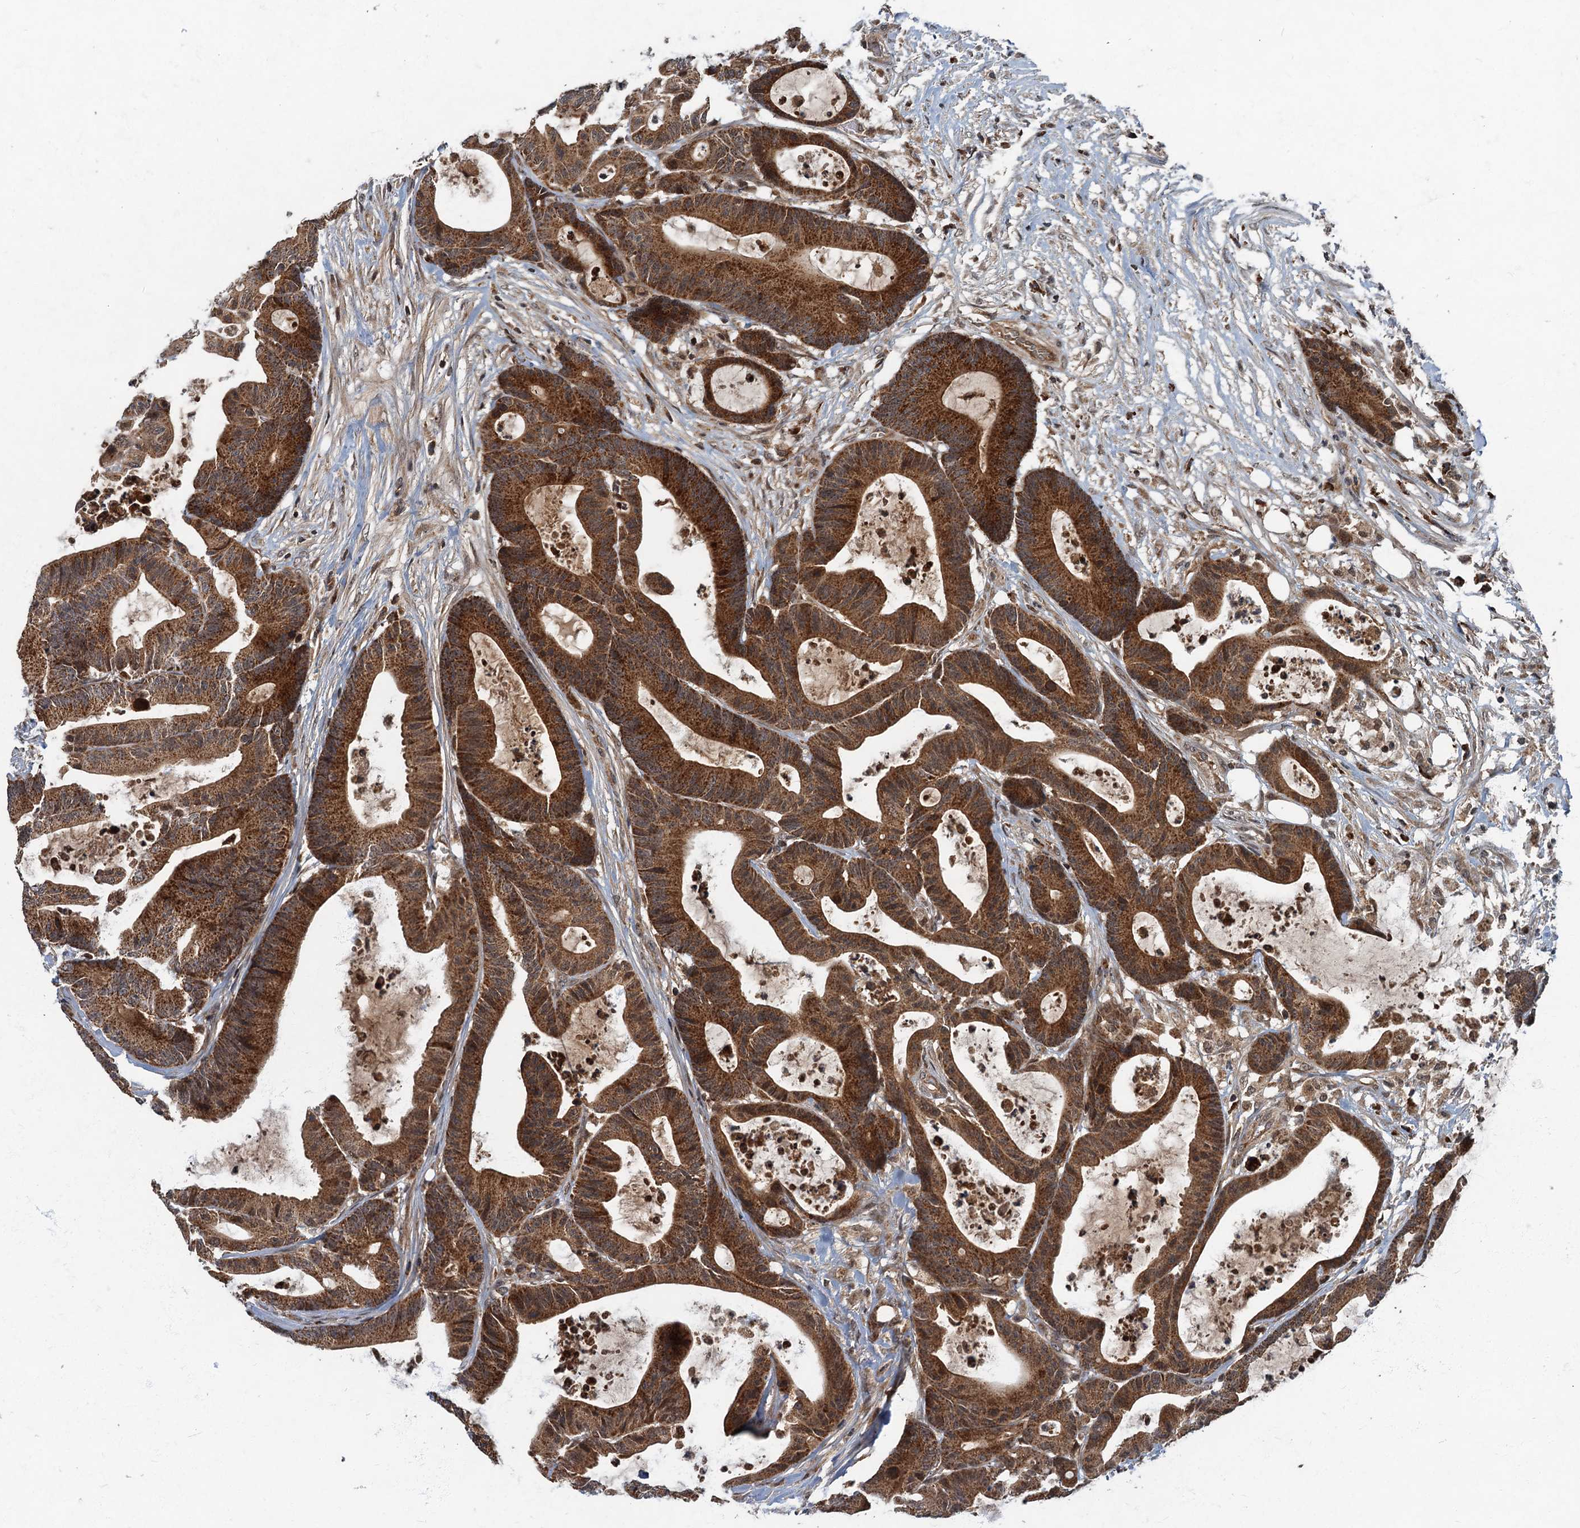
{"staining": {"intensity": "strong", "quantity": ">75%", "location": "cytoplasmic/membranous"}, "tissue": "colorectal cancer", "cell_type": "Tumor cells", "image_type": "cancer", "snomed": [{"axis": "morphology", "description": "Adenocarcinoma, NOS"}, {"axis": "topography", "description": "Colon"}], "caption": "Human colorectal cancer (adenocarcinoma) stained with a protein marker displays strong staining in tumor cells.", "gene": "SLC11A2", "patient": {"sex": "female", "age": 84}}